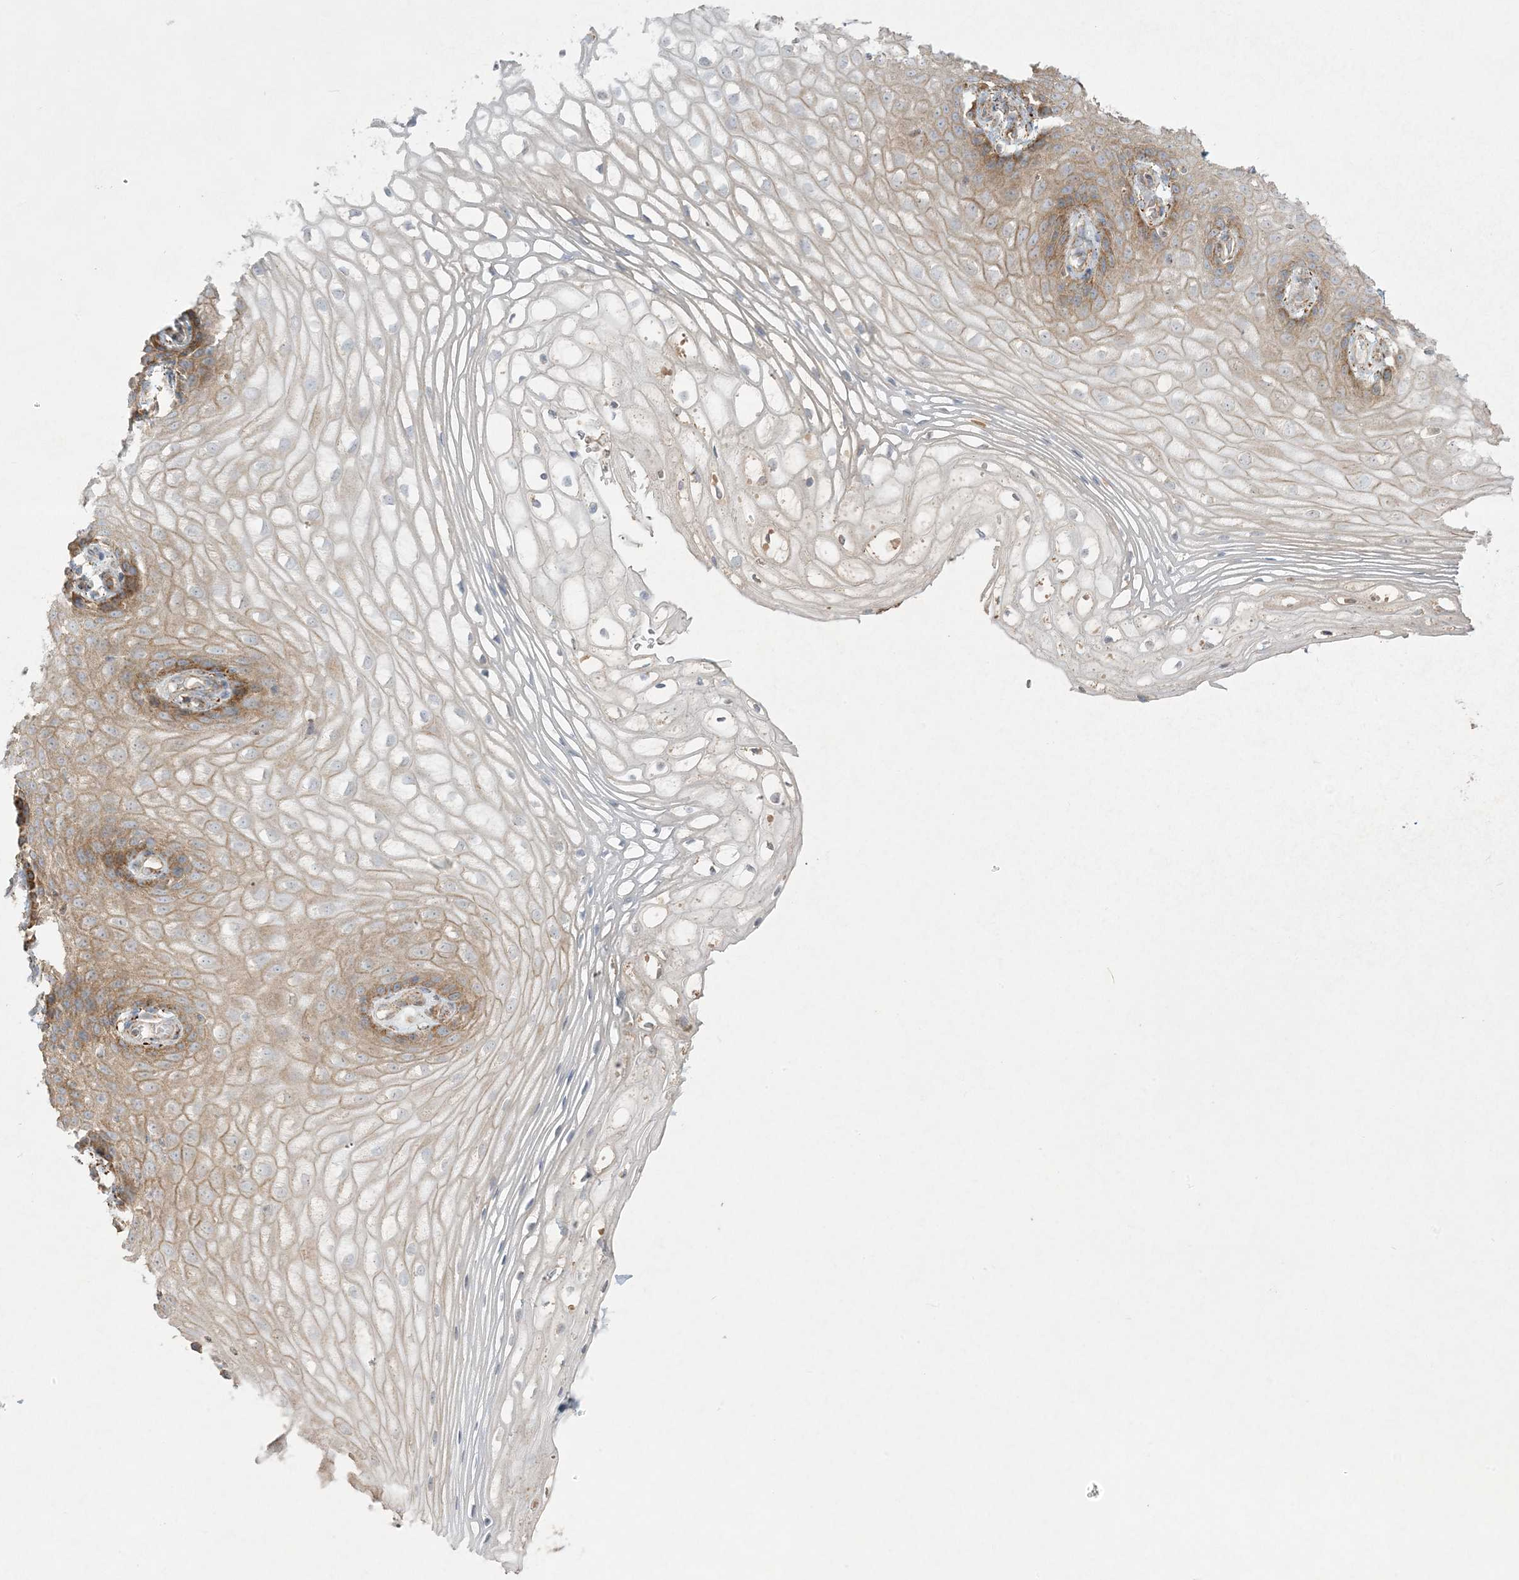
{"staining": {"intensity": "moderate", "quantity": ">75%", "location": "cytoplasmic/membranous"}, "tissue": "vagina", "cell_type": "Squamous epithelial cells", "image_type": "normal", "snomed": [{"axis": "morphology", "description": "Normal tissue, NOS"}, {"axis": "topography", "description": "Vagina"}], "caption": "Immunohistochemistry (DAB (3,3'-diaminobenzidine)) staining of benign human vagina reveals moderate cytoplasmic/membranous protein positivity in approximately >75% of squamous epithelial cells. Using DAB (3,3'-diaminobenzidine) (brown) and hematoxylin (blue) stains, captured at high magnification using brightfield microscopy.", "gene": "NDUFAF3", "patient": {"sex": "female", "age": 60}}